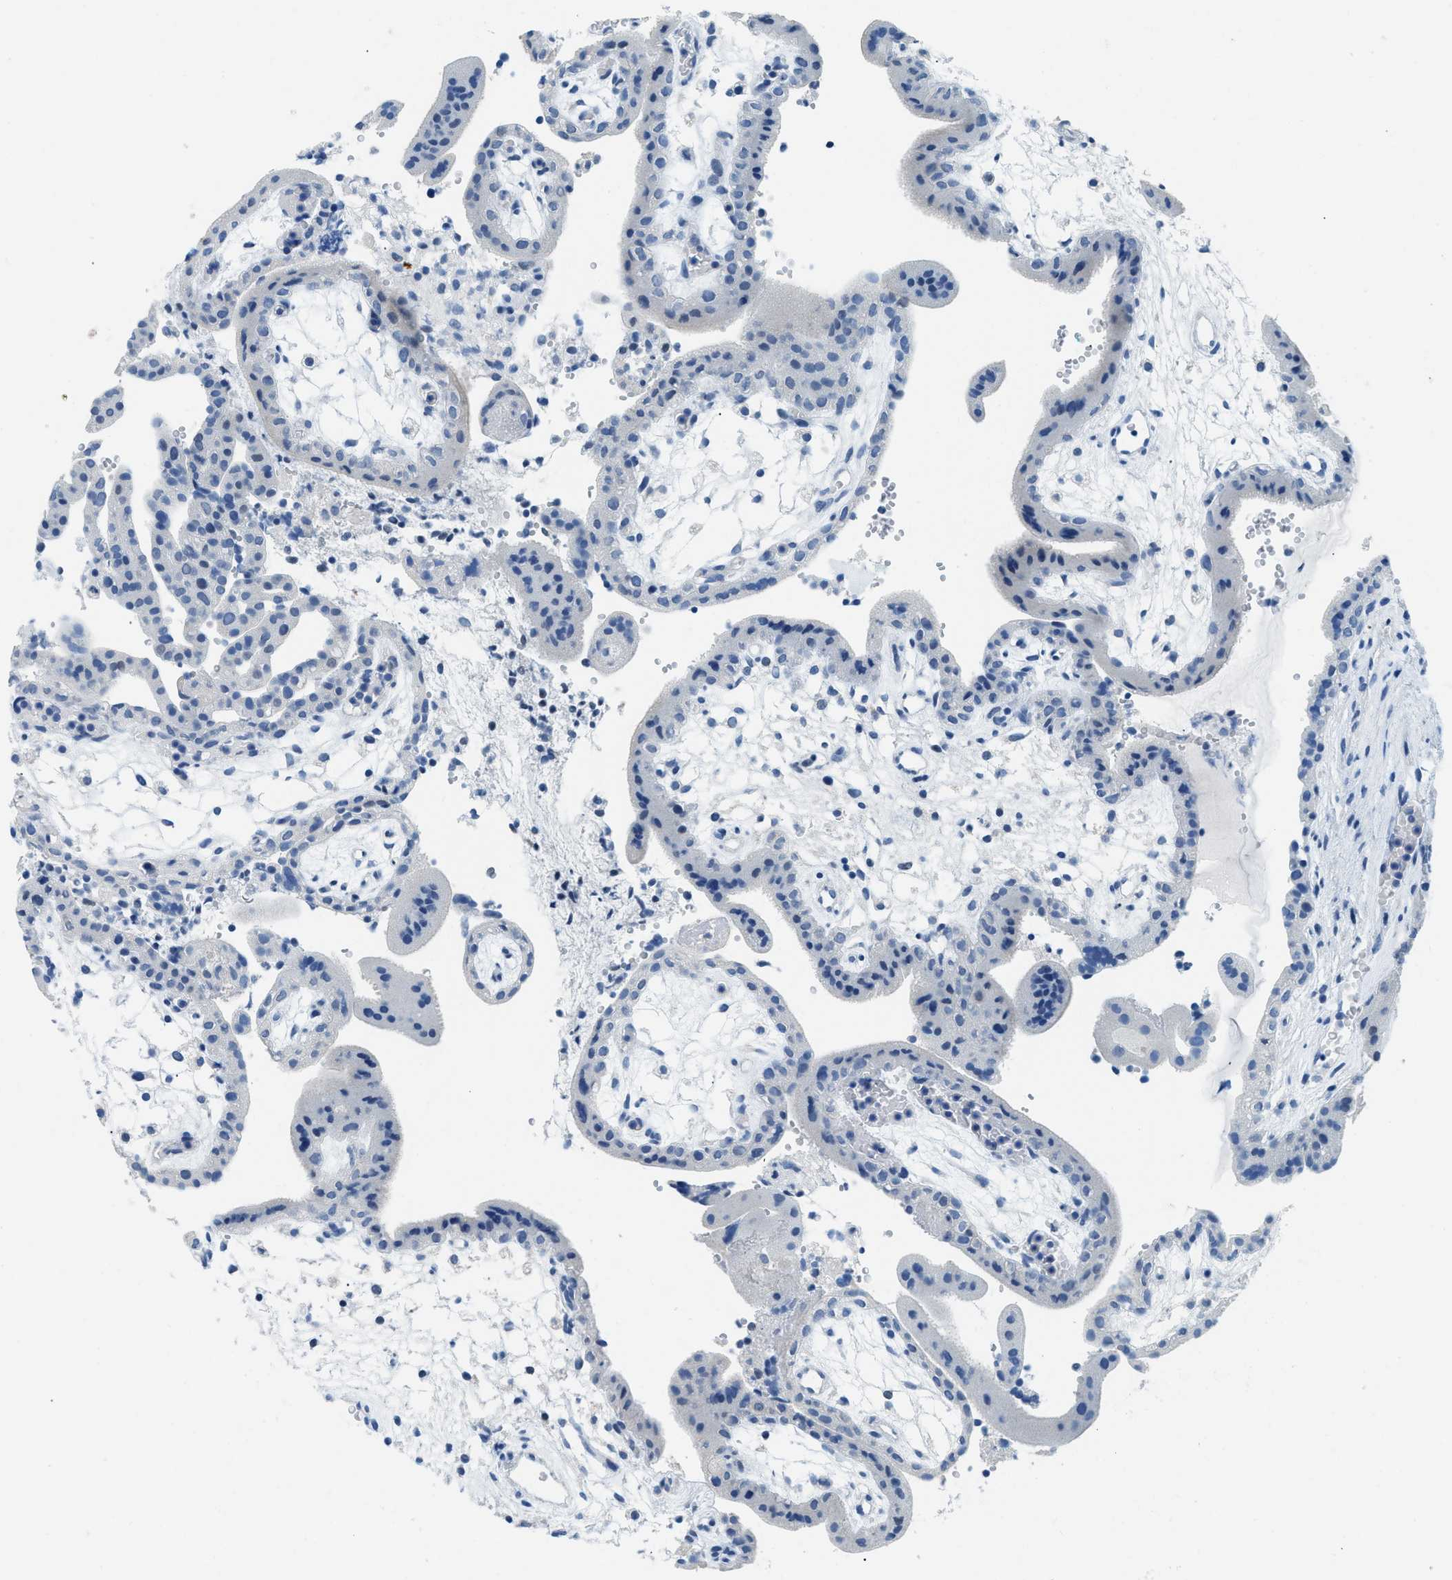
{"staining": {"intensity": "negative", "quantity": "none", "location": "none"}, "tissue": "placenta", "cell_type": "Decidual cells", "image_type": "normal", "snomed": [{"axis": "morphology", "description": "Normal tissue, NOS"}, {"axis": "topography", "description": "Placenta"}], "caption": "The photomicrograph exhibits no significant staining in decidual cells of placenta. (Brightfield microscopy of DAB immunohistochemistry at high magnification).", "gene": "MBL2", "patient": {"sex": "female", "age": 18}}